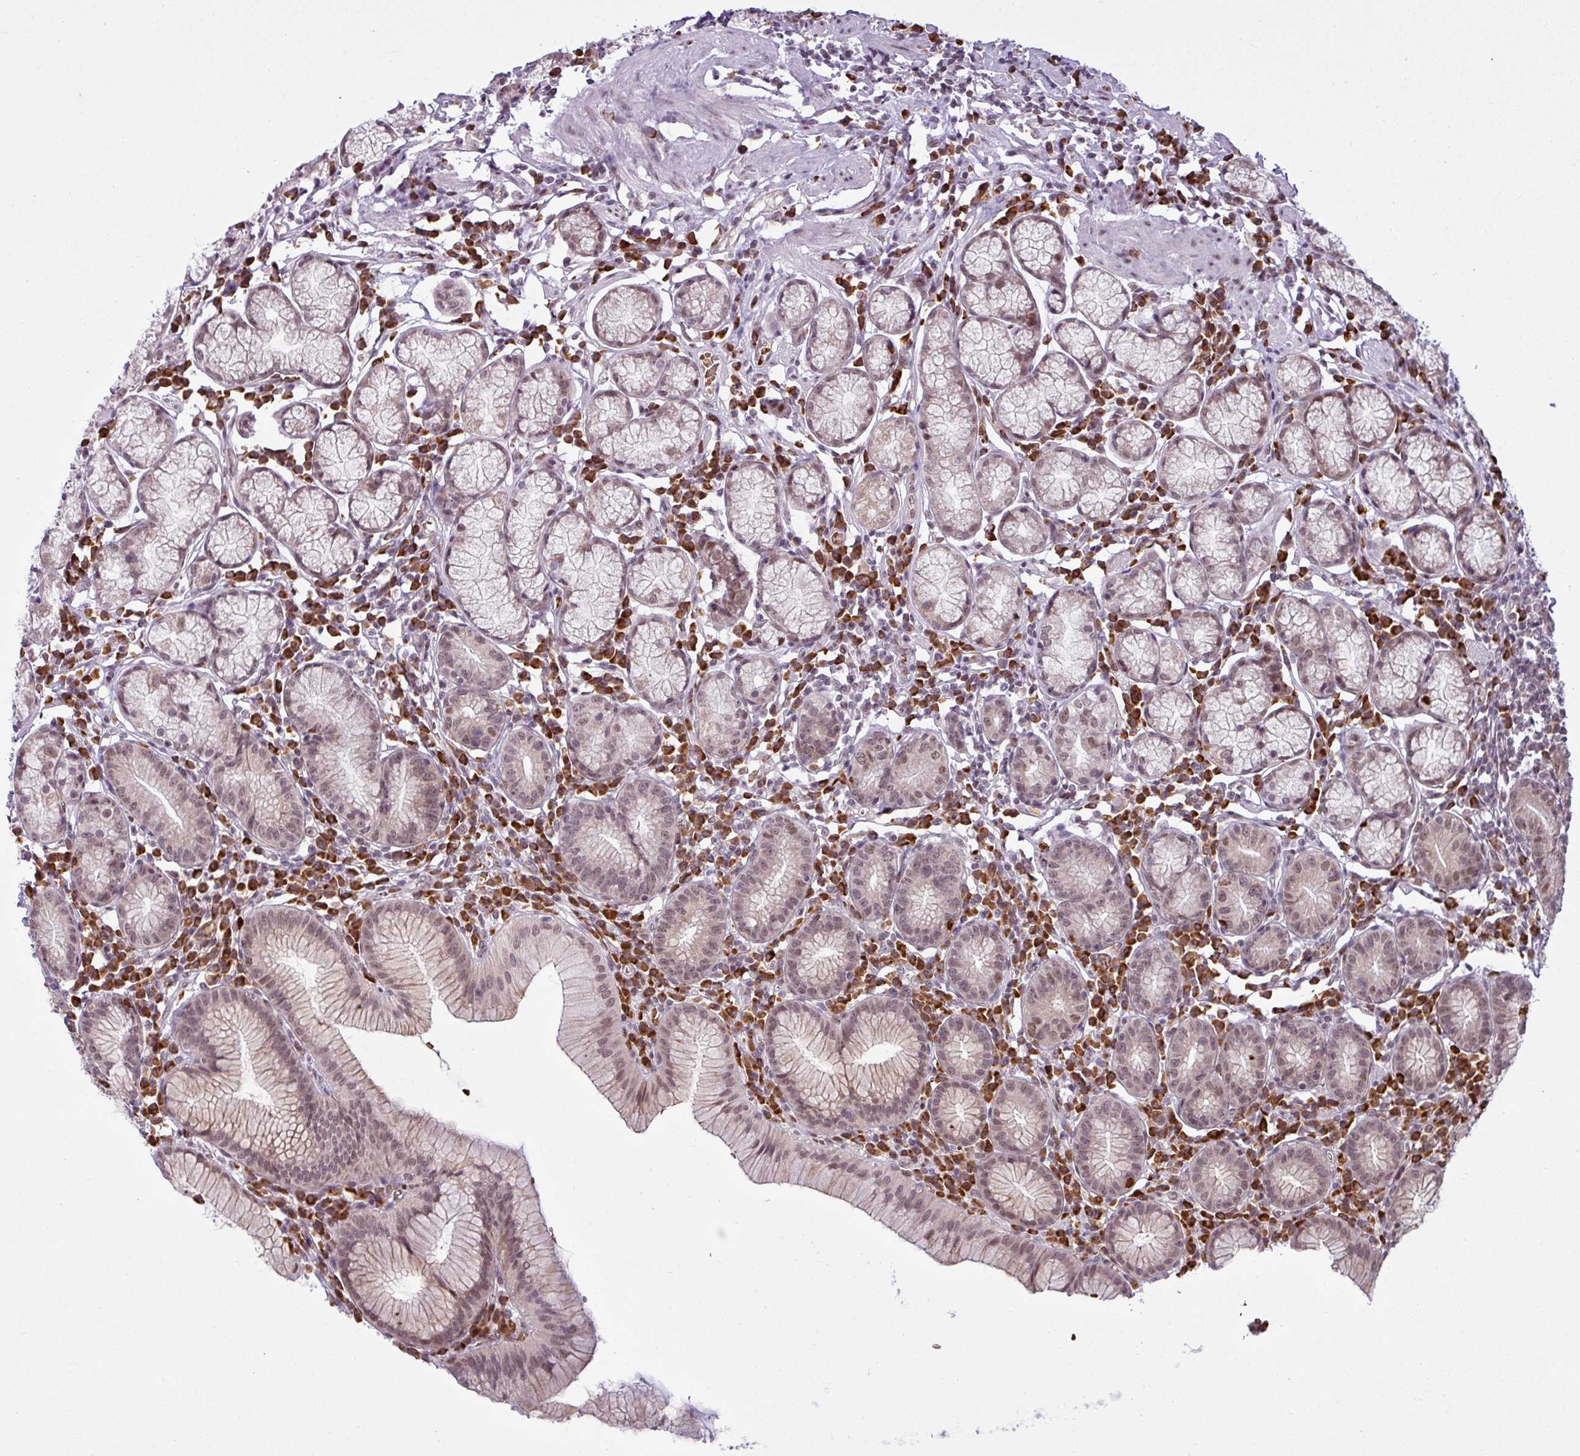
{"staining": {"intensity": "moderate", "quantity": "25%-75%", "location": "cytoplasmic/membranous,nuclear"}, "tissue": "stomach", "cell_type": "Glandular cells", "image_type": "normal", "snomed": [{"axis": "morphology", "description": "Normal tissue, NOS"}, {"axis": "topography", "description": "Stomach"}], "caption": "Glandular cells display moderate cytoplasmic/membranous,nuclear staining in about 25%-75% of cells in normal stomach. The staining is performed using DAB brown chromogen to label protein expression. The nuclei are counter-stained blue using hematoxylin.", "gene": "PRDM5", "patient": {"sex": "male", "age": 55}}